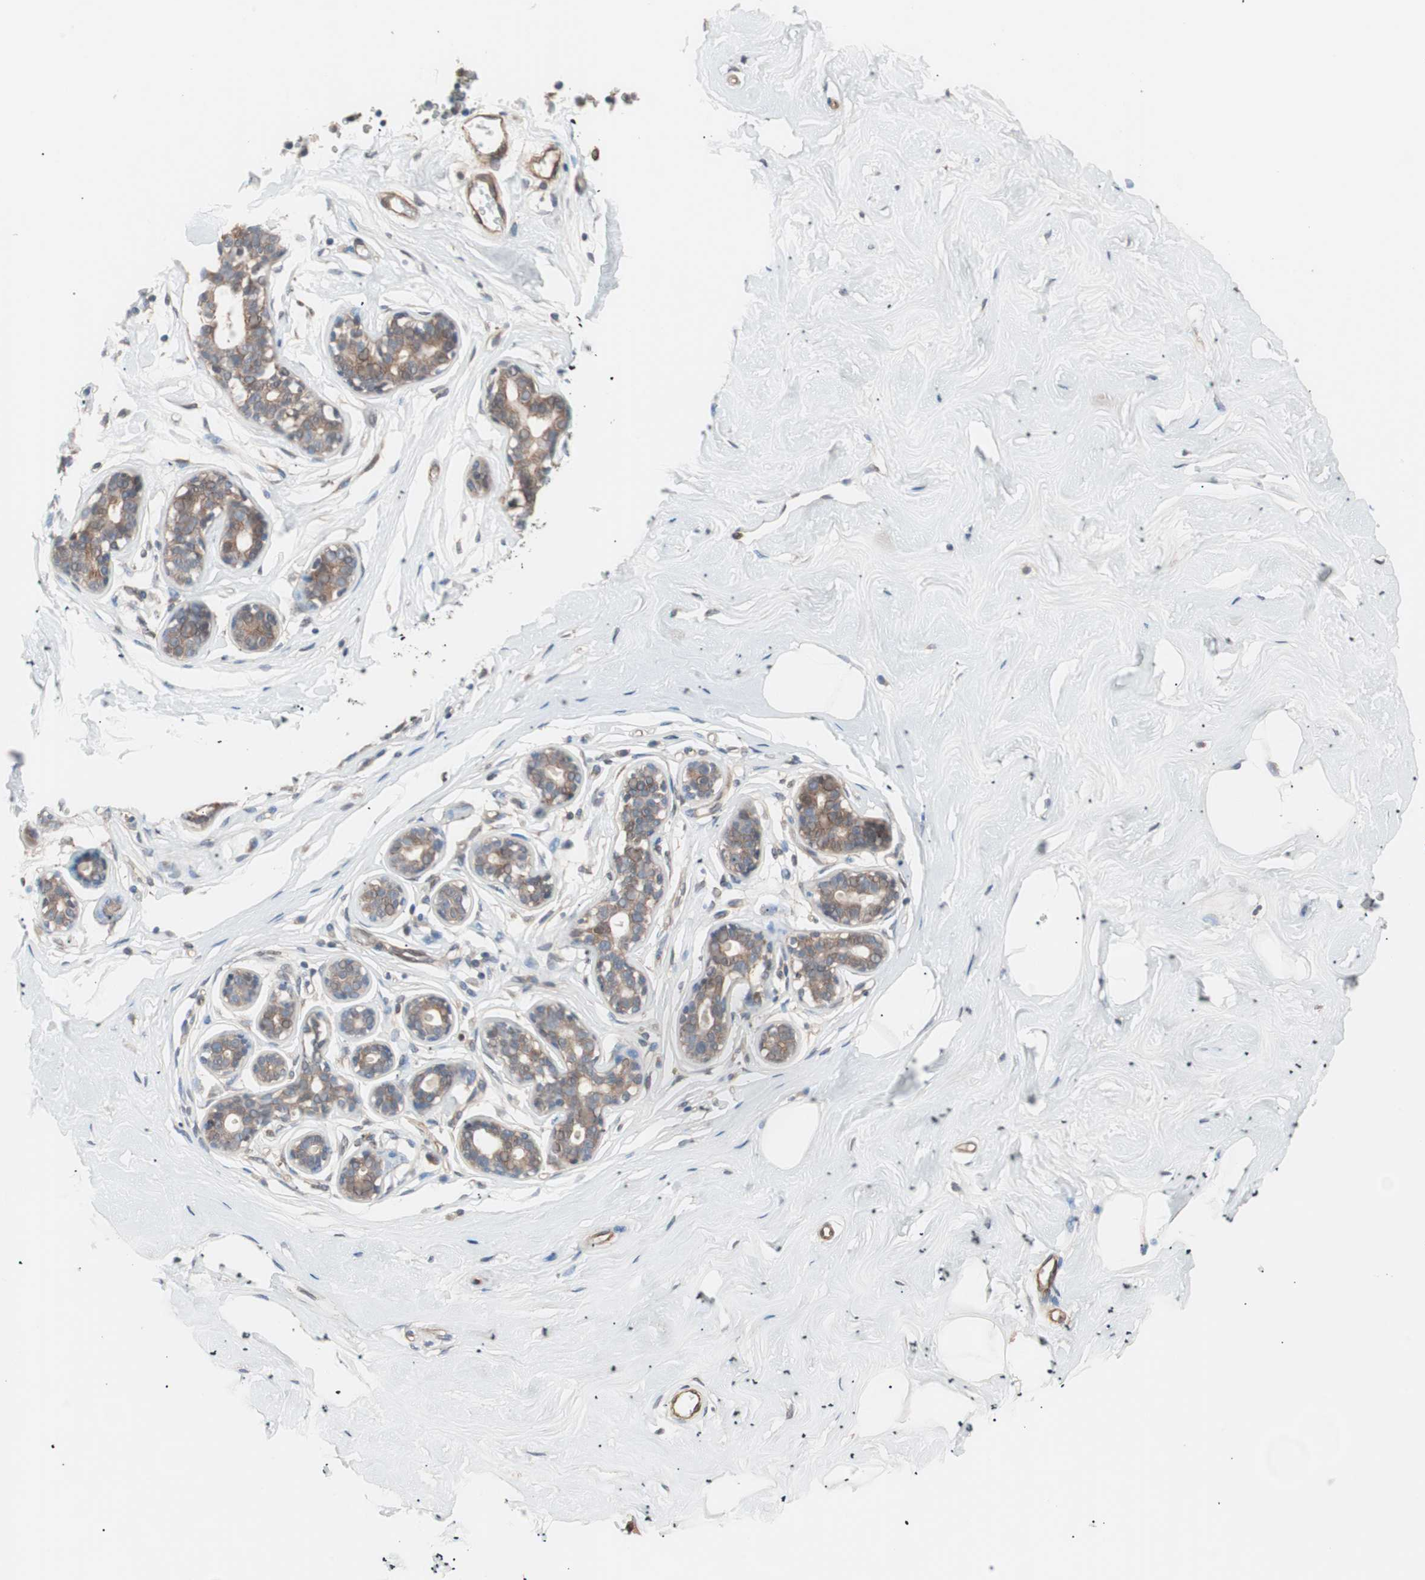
{"staining": {"intensity": "negative", "quantity": "none", "location": "none"}, "tissue": "breast", "cell_type": "Adipocytes", "image_type": "normal", "snomed": [{"axis": "morphology", "description": "Normal tissue, NOS"}, {"axis": "topography", "description": "Breast"}], "caption": "A micrograph of breast stained for a protein exhibits no brown staining in adipocytes. The staining was performed using DAB (3,3'-diaminobenzidine) to visualize the protein expression in brown, while the nuclei were stained in blue with hematoxylin (Magnification: 20x).", "gene": "SMG1", "patient": {"sex": "female", "age": 23}}